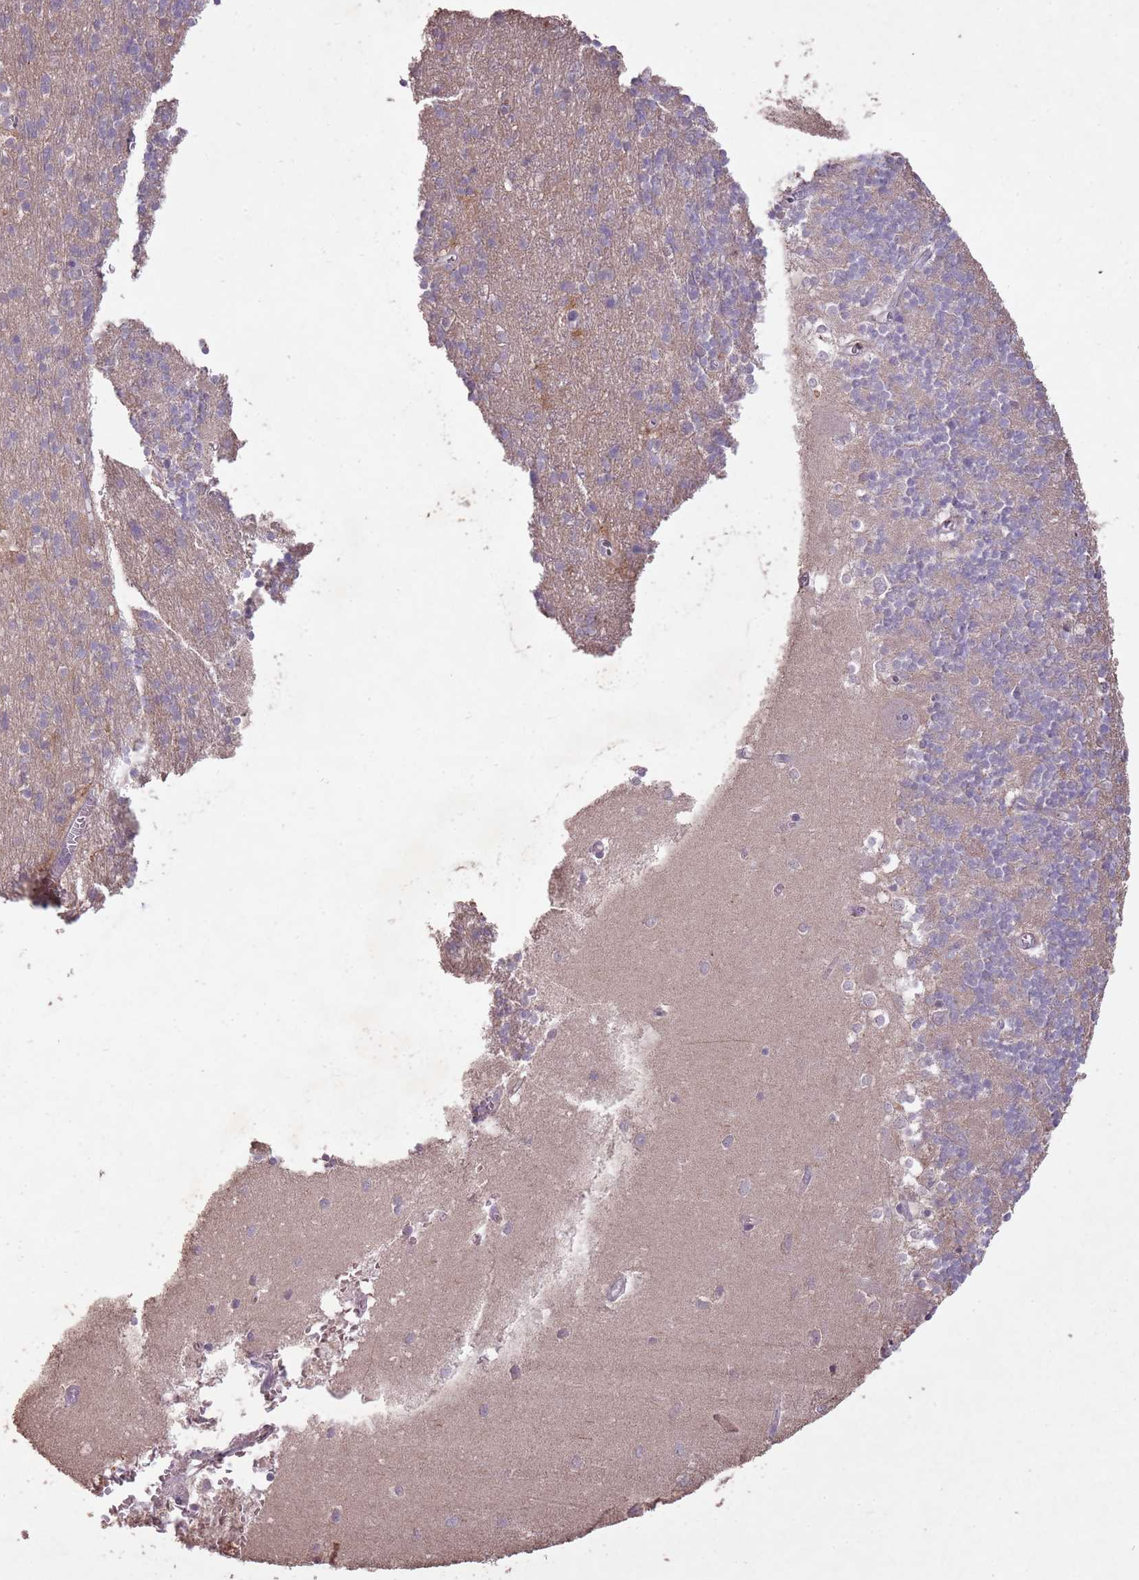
{"staining": {"intensity": "negative", "quantity": "none", "location": "none"}, "tissue": "cerebellum", "cell_type": "Cells in granular layer", "image_type": "normal", "snomed": [{"axis": "morphology", "description": "Normal tissue, NOS"}, {"axis": "topography", "description": "Cerebellum"}], "caption": "IHC photomicrograph of normal cerebellum stained for a protein (brown), which displays no expression in cells in granular layer.", "gene": "OR2V1", "patient": {"sex": "male", "age": 54}}